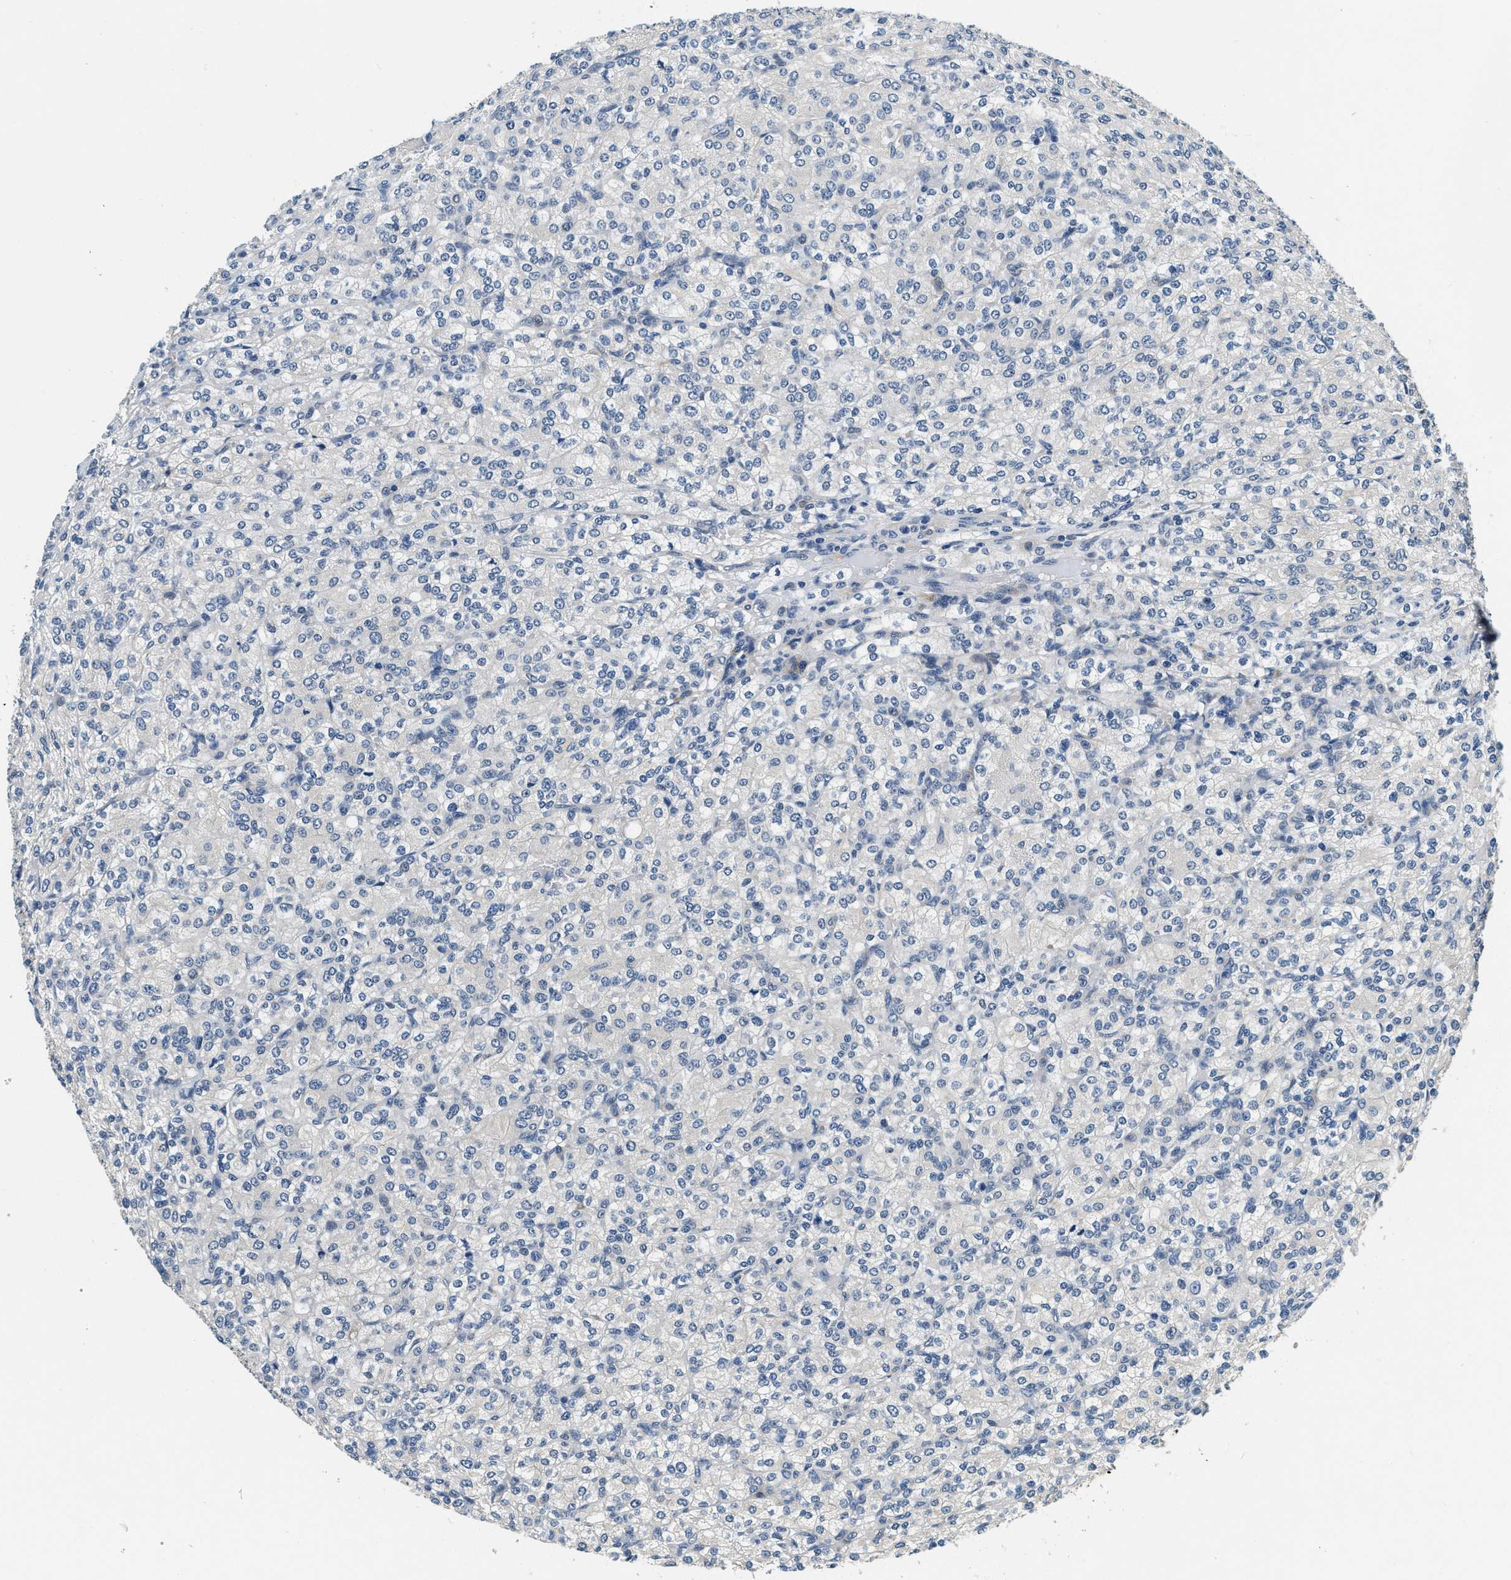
{"staining": {"intensity": "negative", "quantity": "none", "location": "none"}, "tissue": "renal cancer", "cell_type": "Tumor cells", "image_type": "cancer", "snomed": [{"axis": "morphology", "description": "Adenocarcinoma, NOS"}, {"axis": "topography", "description": "Kidney"}], "caption": "Immunohistochemistry (IHC) micrograph of neoplastic tissue: human adenocarcinoma (renal) stained with DAB (3,3'-diaminobenzidine) shows no significant protein staining in tumor cells. (IHC, brightfield microscopy, high magnification).", "gene": "YAE1", "patient": {"sex": "male", "age": 77}}